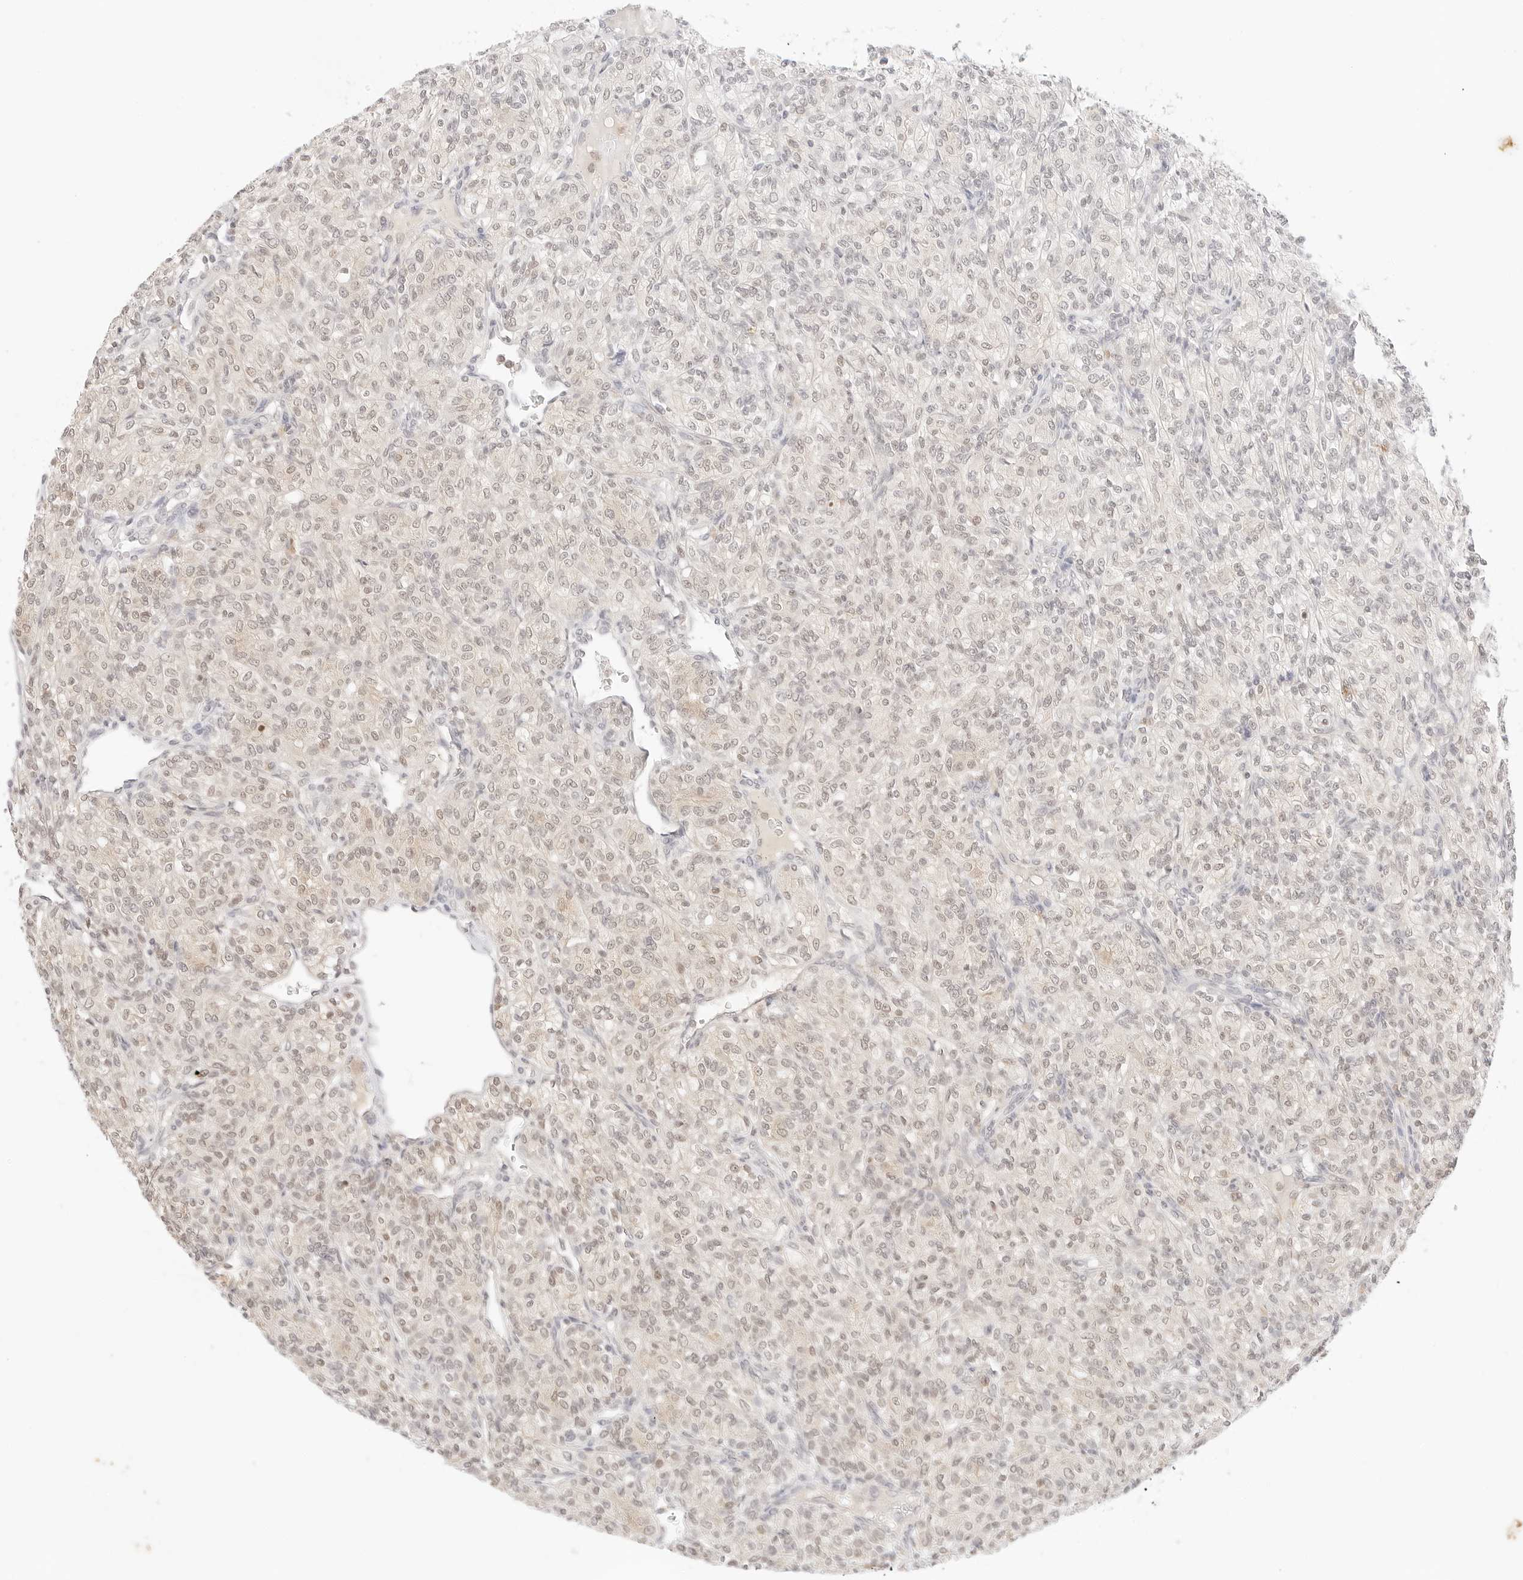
{"staining": {"intensity": "negative", "quantity": "none", "location": "none"}, "tissue": "renal cancer", "cell_type": "Tumor cells", "image_type": "cancer", "snomed": [{"axis": "morphology", "description": "Adenocarcinoma, NOS"}, {"axis": "topography", "description": "Kidney"}], "caption": "A high-resolution micrograph shows IHC staining of renal cancer, which reveals no significant staining in tumor cells.", "gene": "GNAS", "patient": {"sex": "male", "age": 77}}